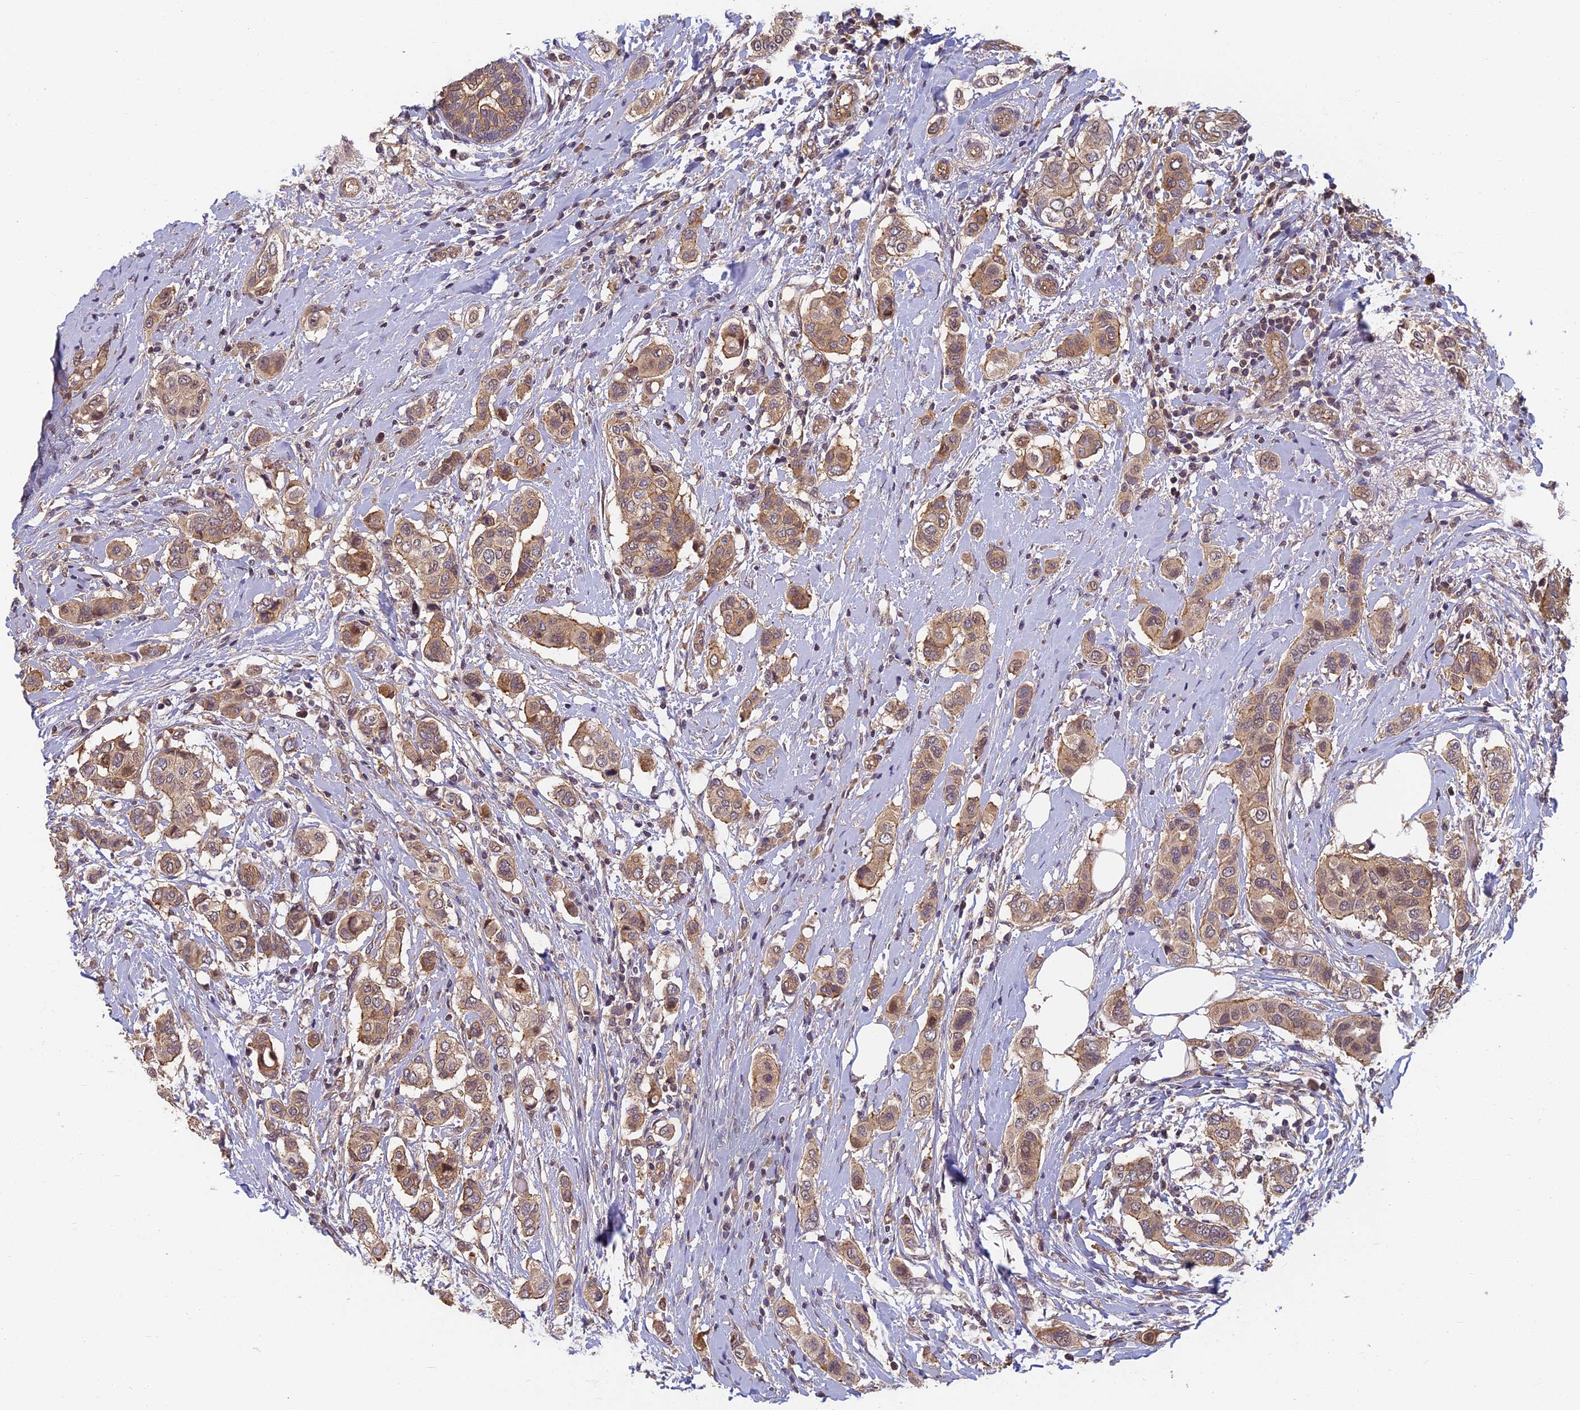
{"staining": {"intensity": "weak", "quantity": ">75%", "location": "cytoplasmic/membranous"}, "tissue": "breast cancer", "cell_type": "Tumor cells", "image_type": "cancer", "snomed": [{"axis": "morphology", "description": "Lobular carcinoma"}, {"axis": "topography", "description": "Breast"}], "caption": "A photomicrograph of breast cancer (lobular carcinoma) stained for a protein exhibits weak cytoplasmic/membranous brown staining in tumor cells.", "gene": "PIKFYVE", "patient": {"sex": "female", "age": 51}}